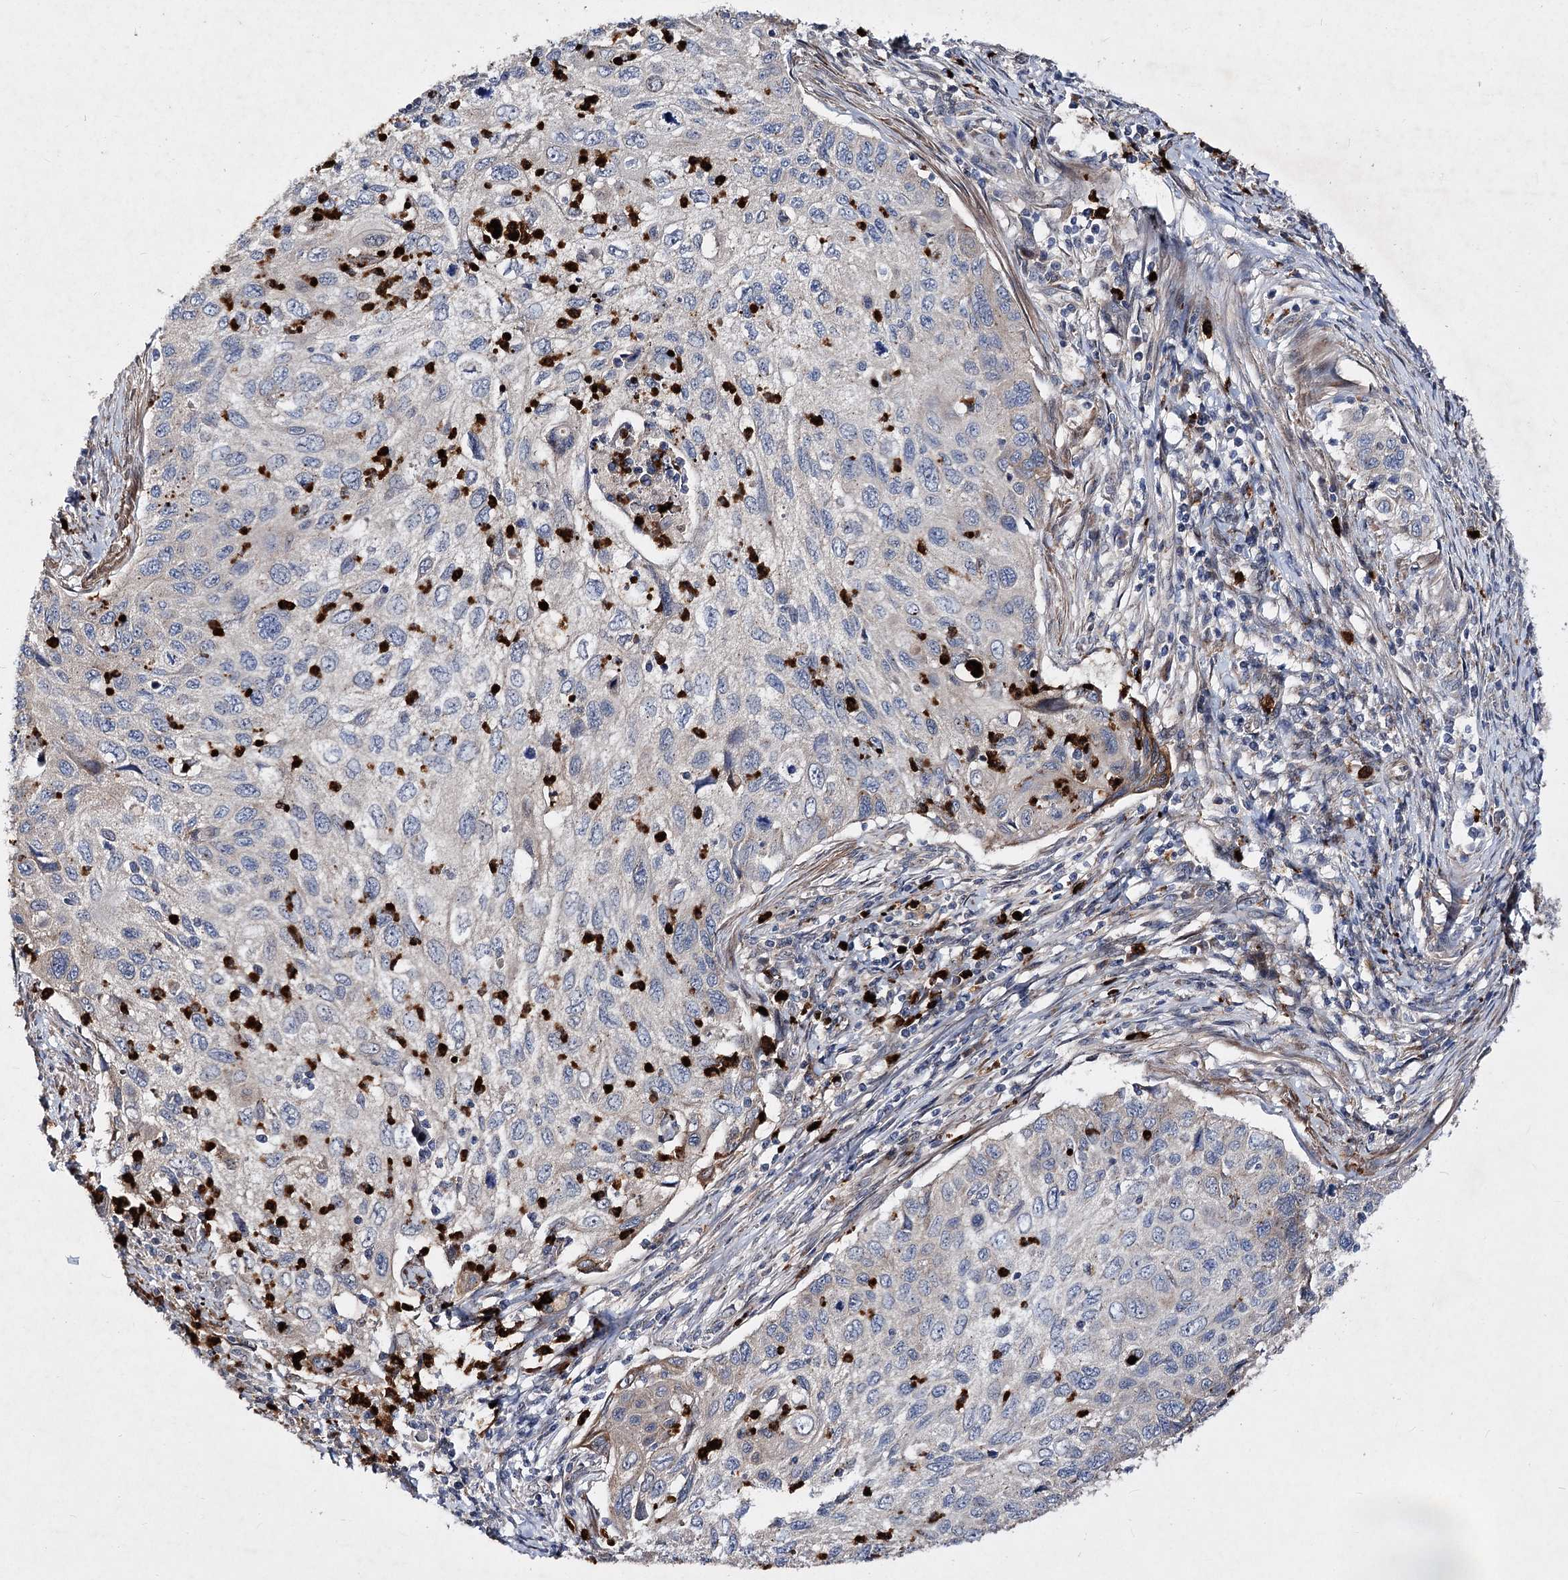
{"staining": {"intensity": "negative", "quantity": "none", "location": "none"}, "tissue": "cervical cancer", "cell_type": "Tumor cells", "image_type": "cancer", "snomed": [{"axis": "morphology", "description": "Squamous cell carcinoma, NOS"}, {"axis": "topography", "description": "Cervix"}], "caption": "Immunohistochemistry micrograph of neoplastic tissue: squamous cell carcinoma (cervical) stained with DAB shows no significant protein staining in tumor cells.", "gene": "MINDY3", "patient": {"sex": "female", "age": 70}}